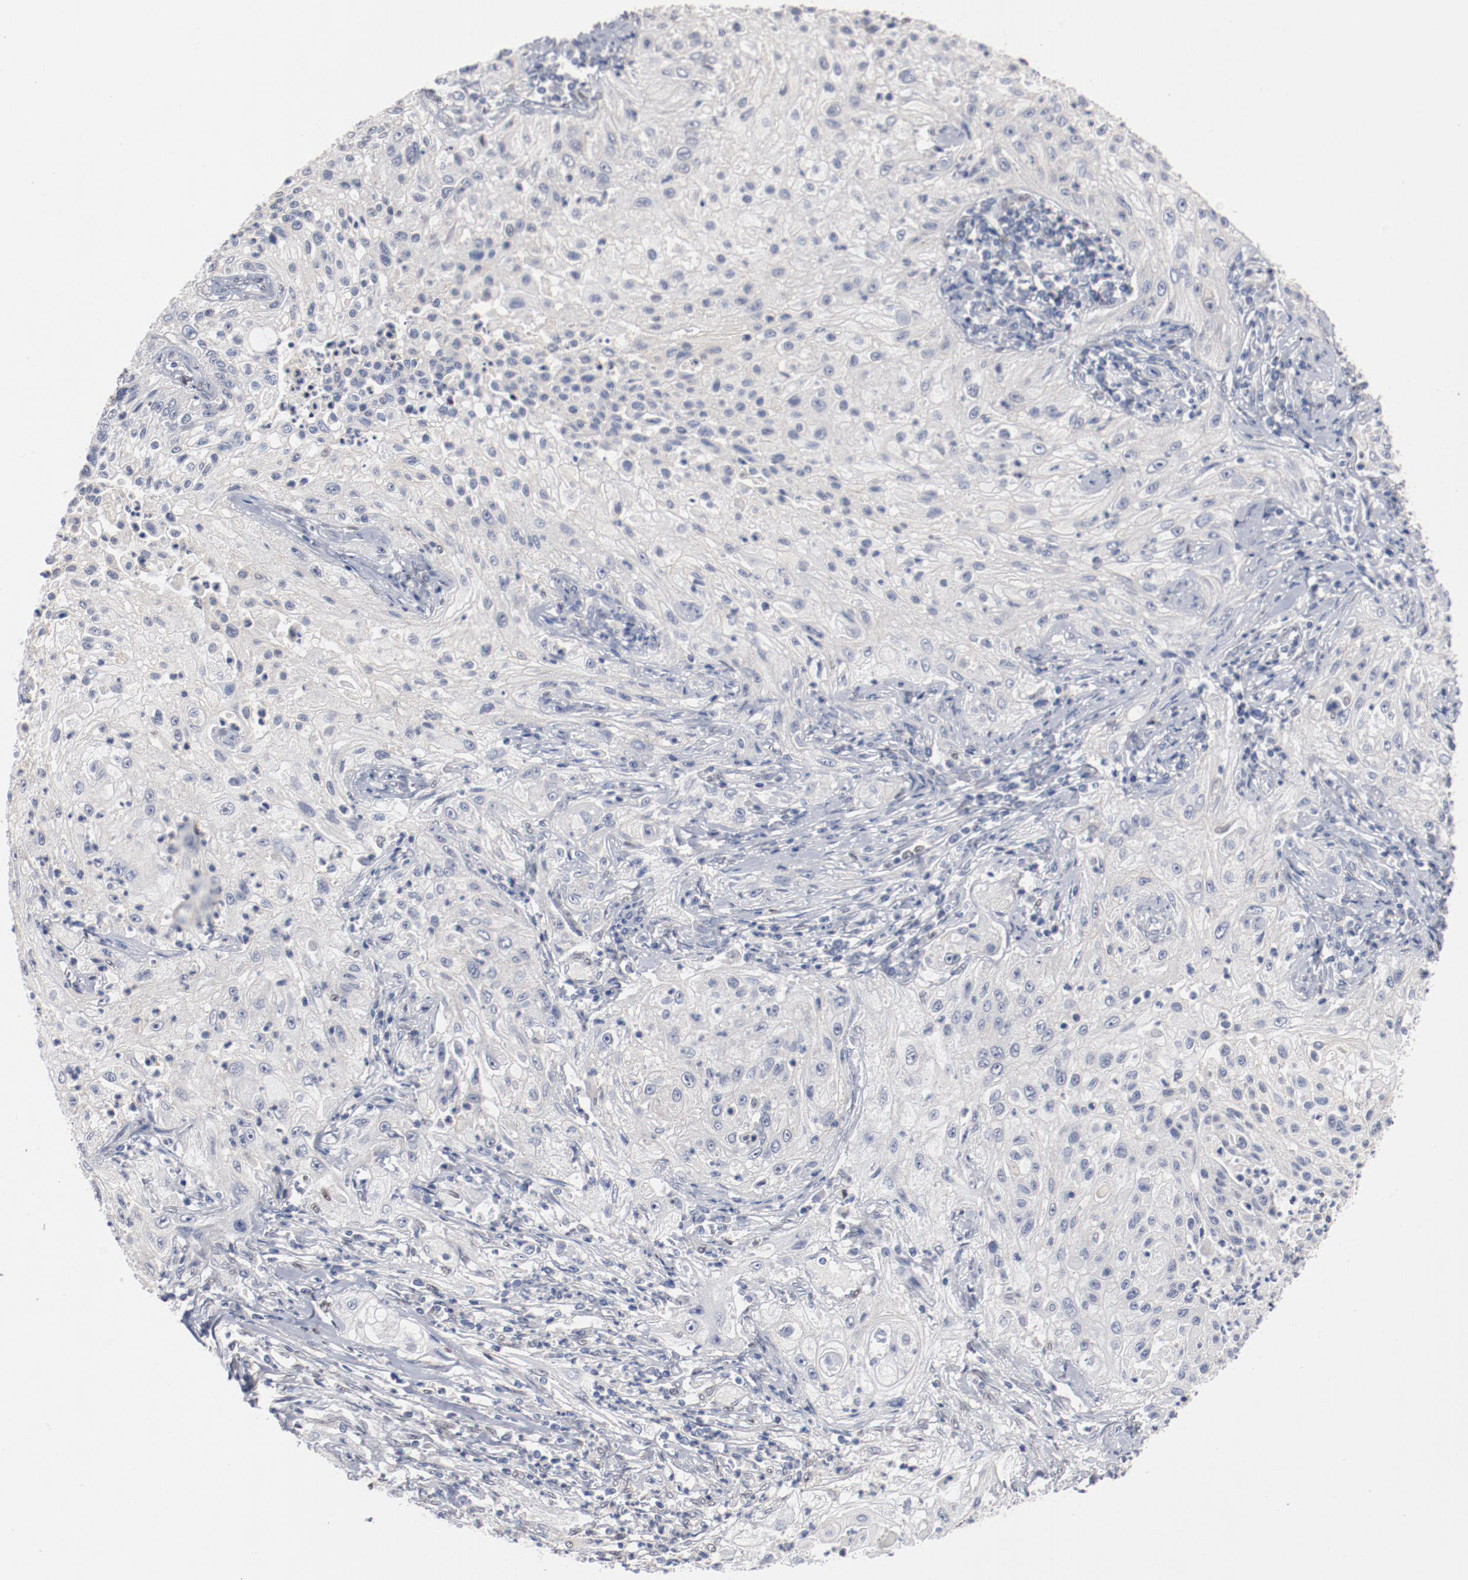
{"staining": {"intensity": "negative", "quantity": "none", "location": "none"}, "tissue": "lung cancer", "cell_type": "Tumor cells", "image_type": "cancer", "snomed": [{"axis": "morphology", "description": "Inflammation, NOS"}, {"axis": "morphology", "description": "Squamous cell carcinoma, NOS"}, {"axis": "topography", "description": "Lymph node"}, {"axis": "topography", "description": "Soft tissue"}, {"axis": "topography", "description": "Lung"}], "caption": "The immunohistochemistry histopathology image has no significant expression in tumor cells of lung cancer (squamous cell carcinoma) tissue.", "gene": "ZEB2", "patient": {"sex": "male", "age": 66}}